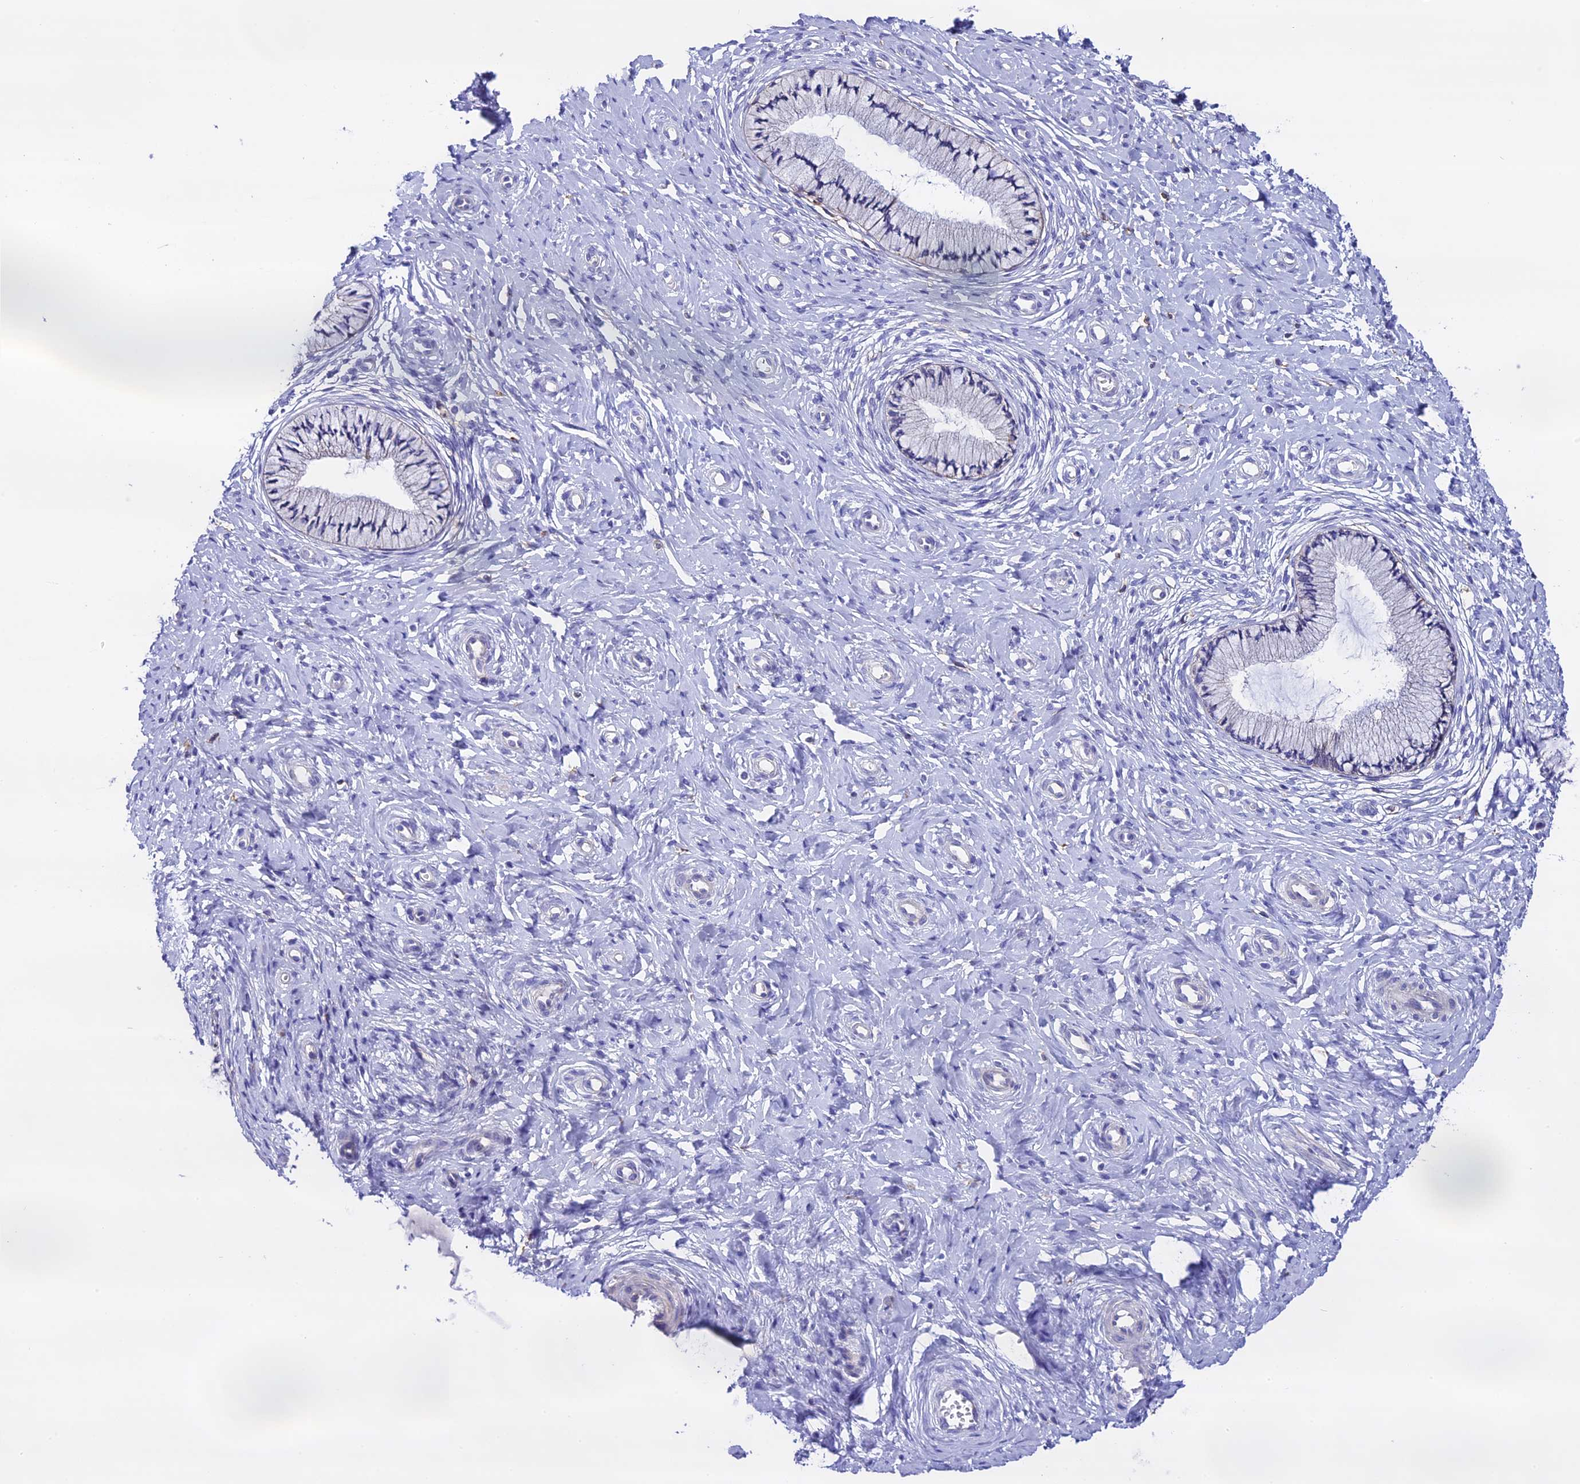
{"staining": {"intensity": "negative", "quantity": "none", "location": "none"}, "tissue": "cervix", "cell_type": "Glandular cells", "image_type": "normal", "snomed": [{"axis": "morphology", "description": "Normal tissue, NOS"}, {"axis": "topography", "description": "Cervix"}], "caption": "Image shows no protein staining in glandular cells of benign cervix. (DAB (3,3'-diaminobenzidine) immunohistochemistry, high magnification).", "gene": "NOD2", "patient": {"sex": "female", "age": 36}}